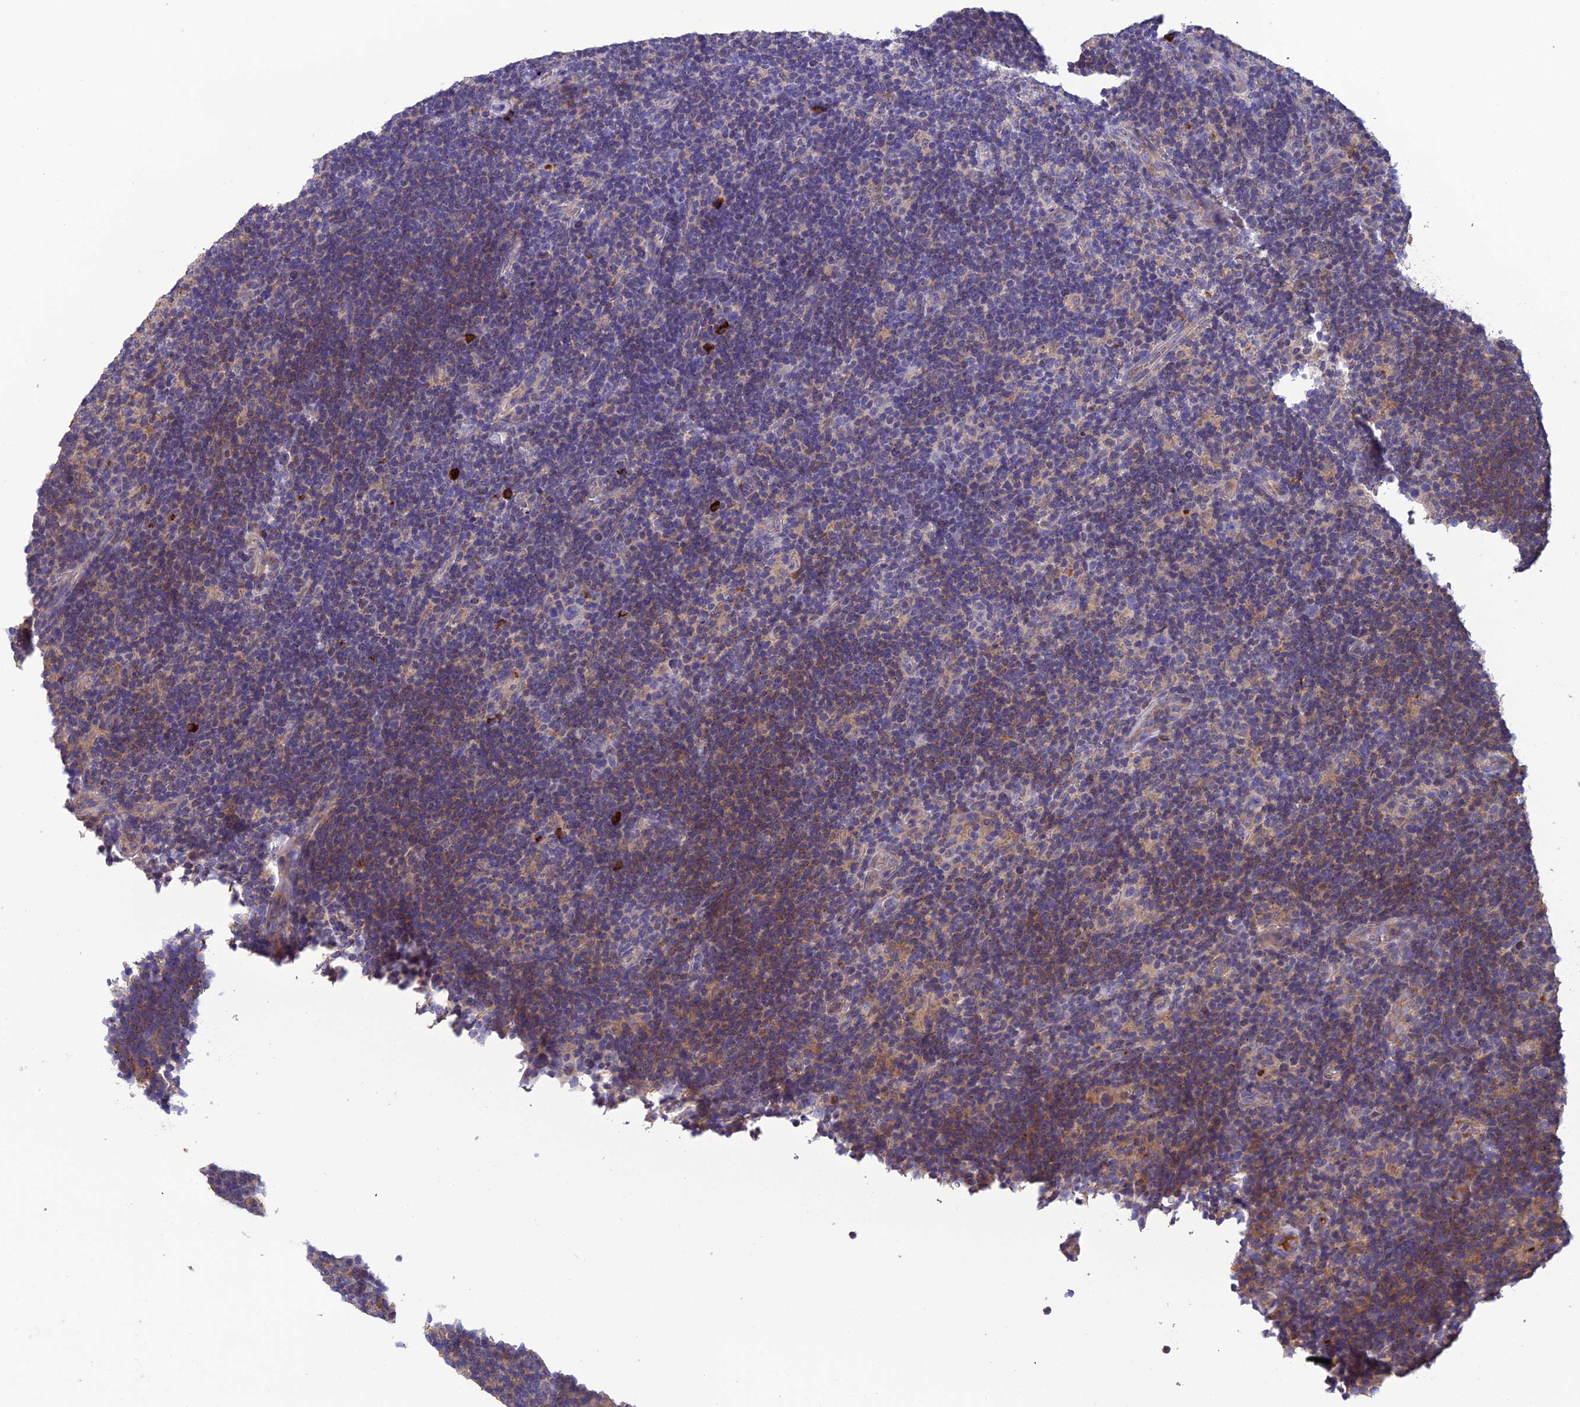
{"staining": {"intensity": "negative", "quantity": "none", "location": "none"}, "tissue": "lymphoma", "cell_type": "Tumor cells", "image_type": "cancer", "snomed": [{"axis": "morphology", "description": "Hodgkin's disease, NOS"}, {"axis": "topography", "description": "Lymph node"}], "caption": "This is an immunohistochemistry histopathology image of lymphoma. There is no staining in tumor cells.", "gene": "MIOS", "patient": {"sex": "female", "age": 57}}